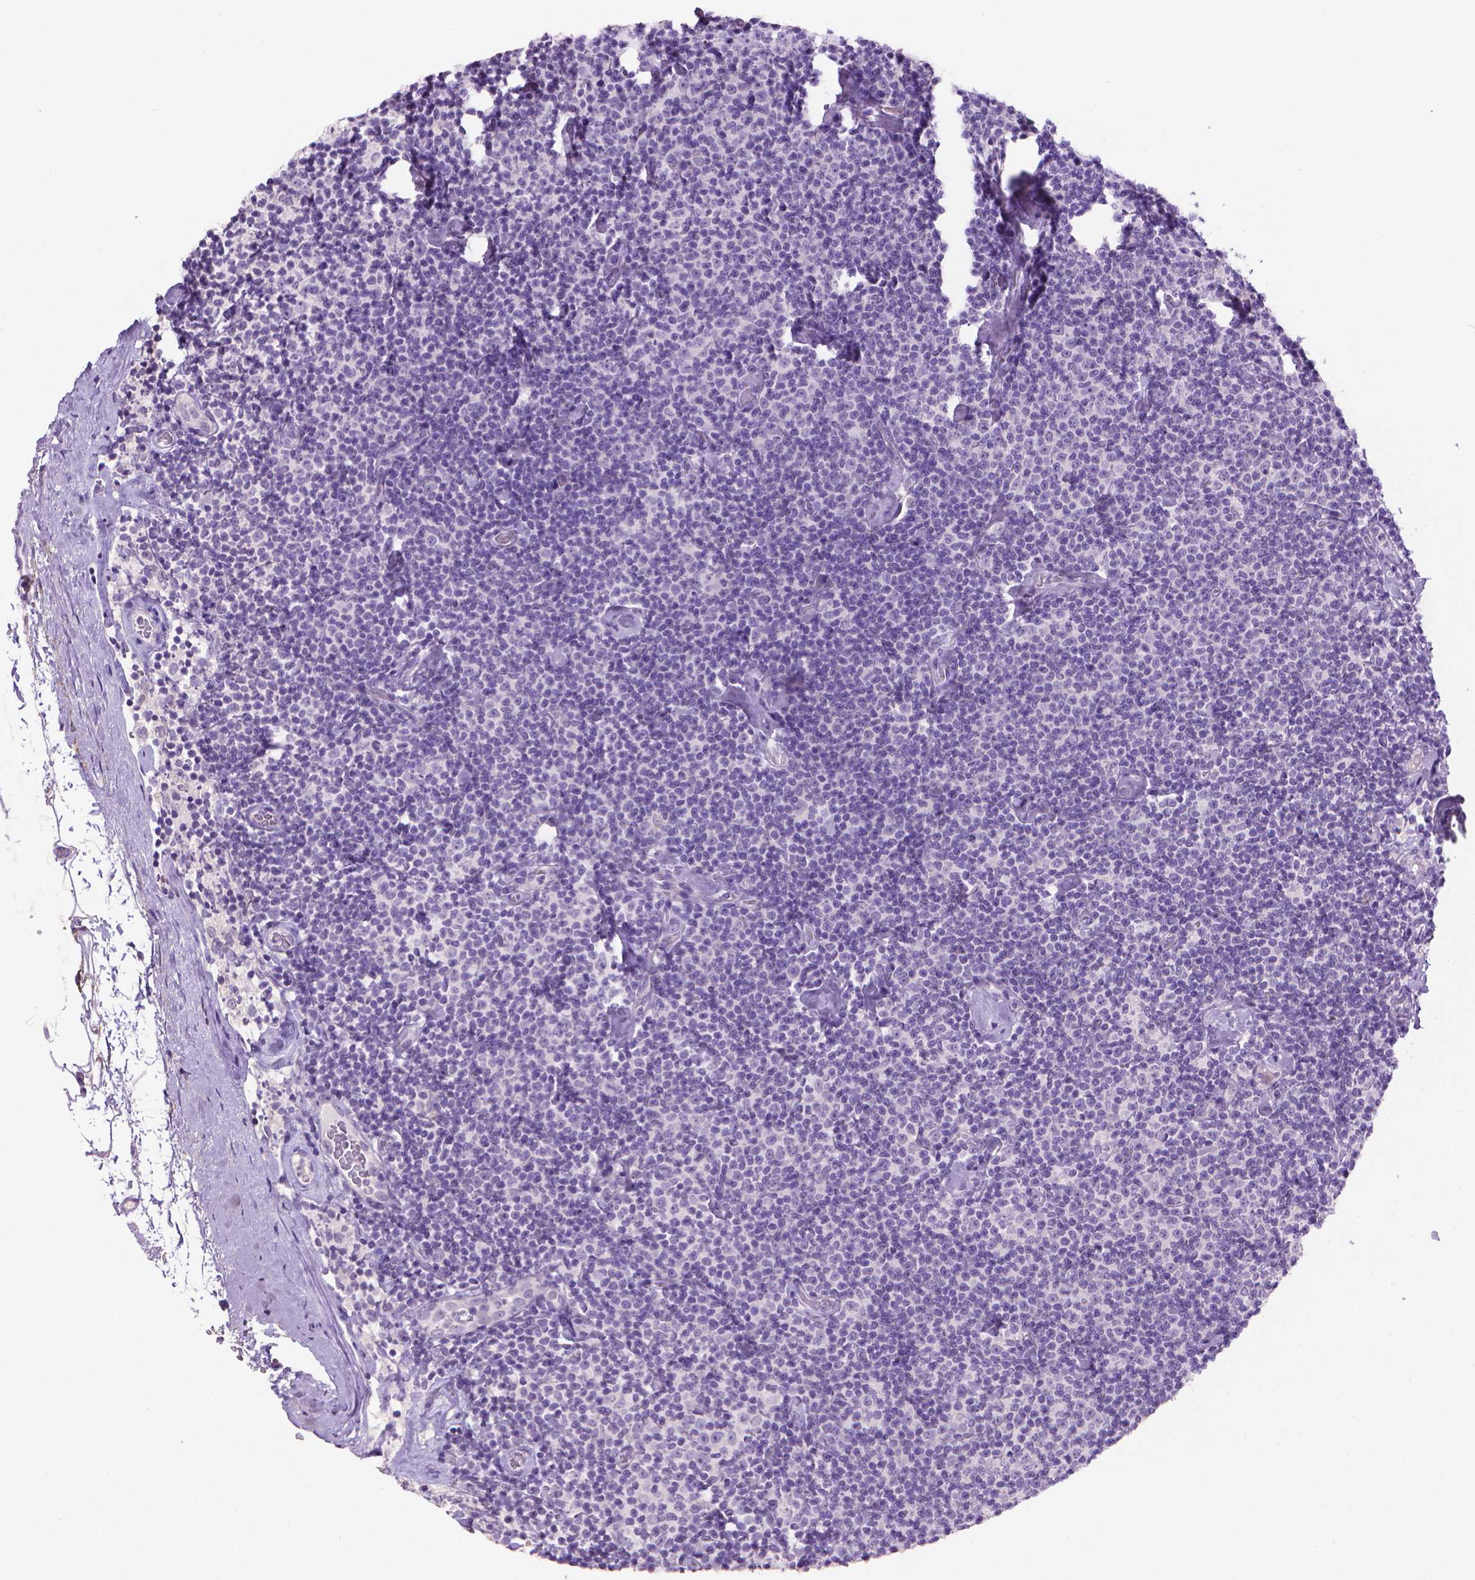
{"staining": {"intensity": "negative", "quantity": "none", "location": "none"}, "tissue": "lymphoma", "cell_type": "Tumor cells", "image_type": "cancer", "snomed": [{"axis": "morphology", "description": "Malignant lymphoma, non-Hodgkin's type, Low grade"}, {"axis": "topography", "description": "Lymph node"}], "caption": "The immunohistochemistry (IHC) image has no significant positivity in tumor cells of lymphoma tissue. The staining was performed using DAB (3,3'-diaminobenzidine) to visualize the protein expression in brown, while the nuclei were stained in blue with hematoxylin (Magnification: 20x).", "gene": "MUC1", "patient": {"sex": "male", "age": 81}}